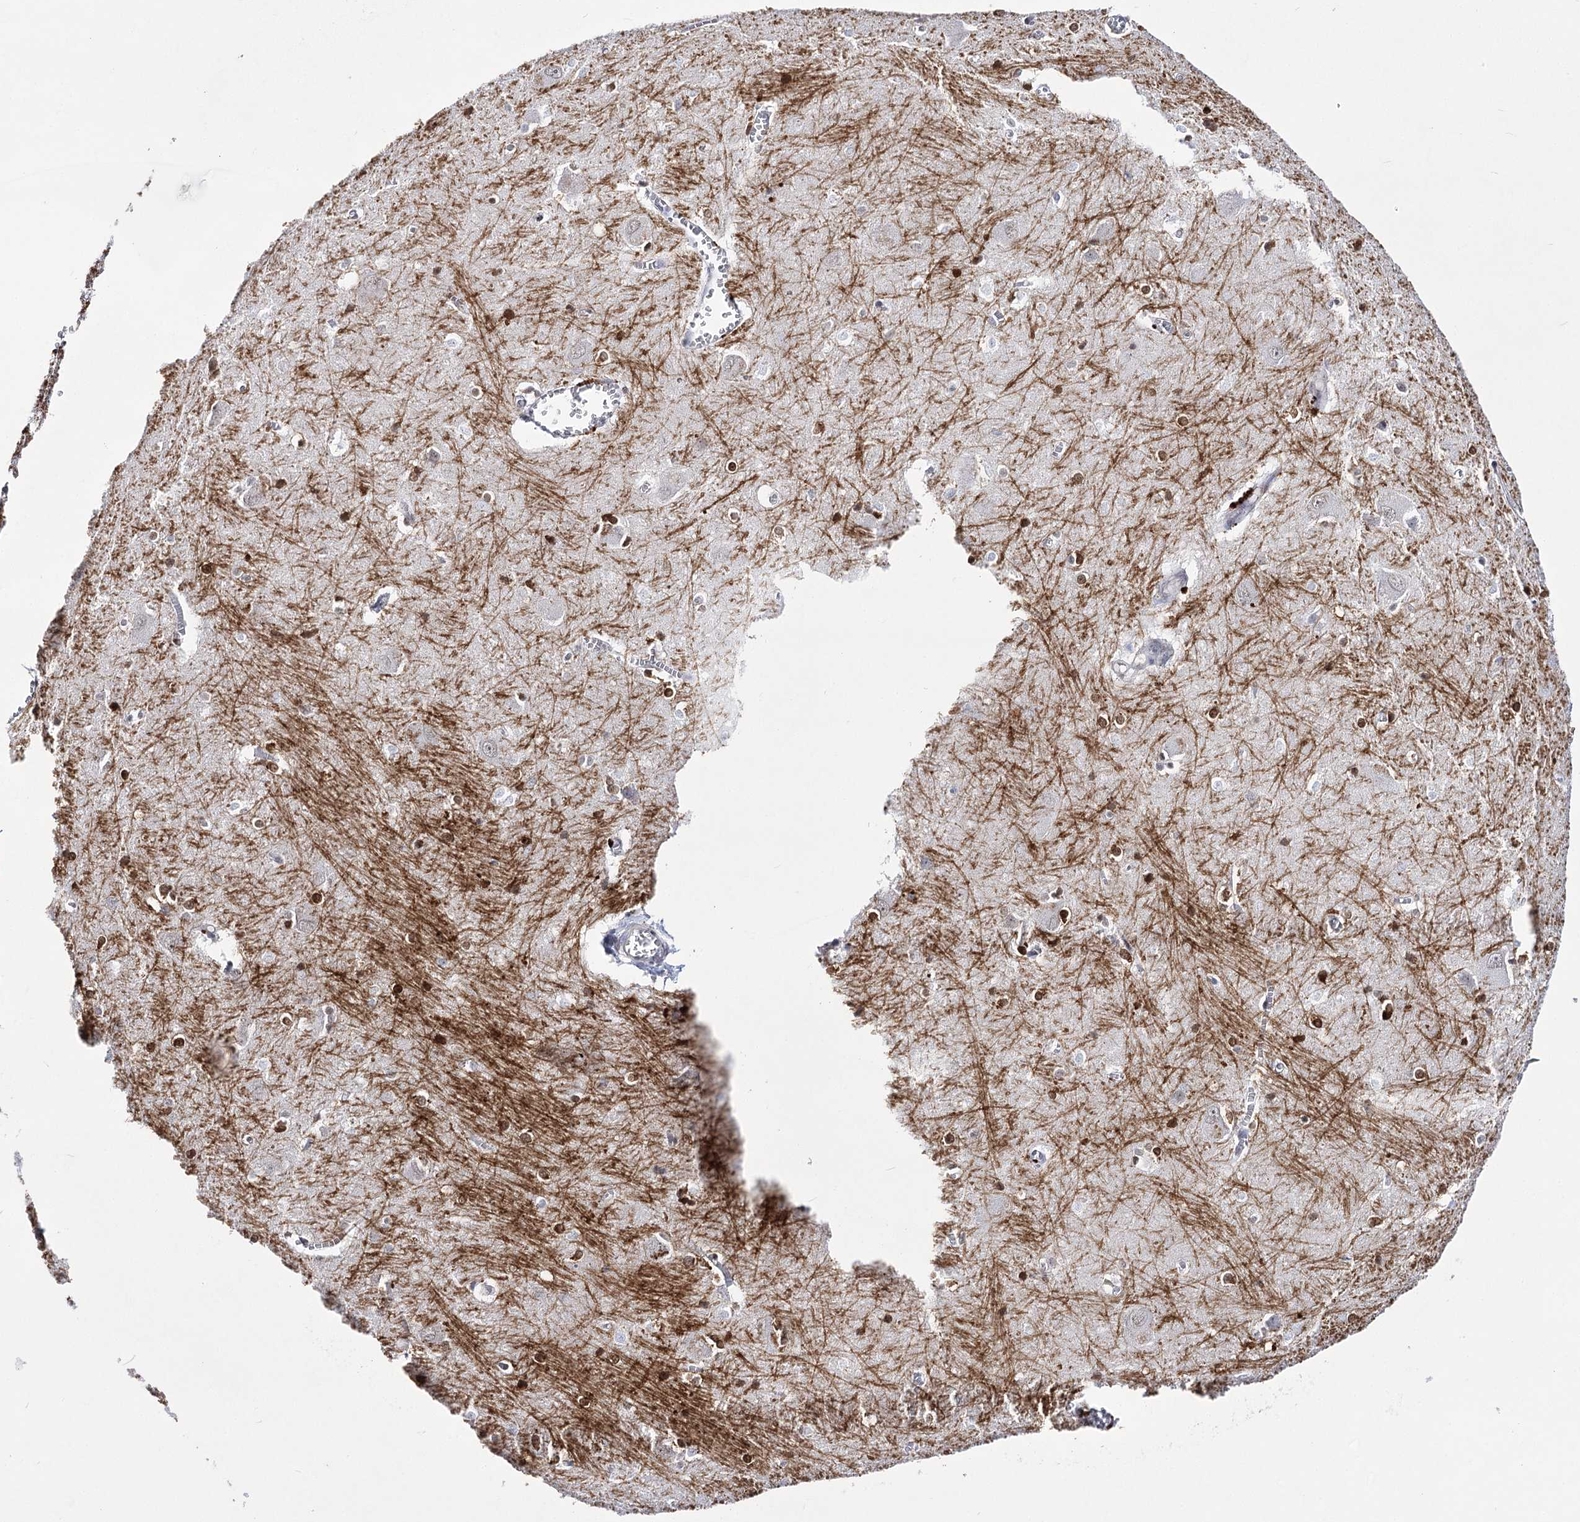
{"staining": {"intensity": "strong", "quantity": "<25%", "location": "cytoplasmic/membranous,nuclear"}, "tissue": "caudate", "cell_type": "Glial cells", "image_type": "normal", "snomed": [{"axis": "morphology", "description": "Normal tissue, NOS"}, {"axis": "topography", "description": "Lateral ventricle wall"}], "caption": "DAB (3,3'-diaminobenzidine) immunohistochemical staining of normal human caudate demonstrates strong cytoplasmic/membranous,nuclear protein positivity in approximately <25% of glial cells.", "gene": "ATP10B", "patient": {"sex": "male", "age": 37}}